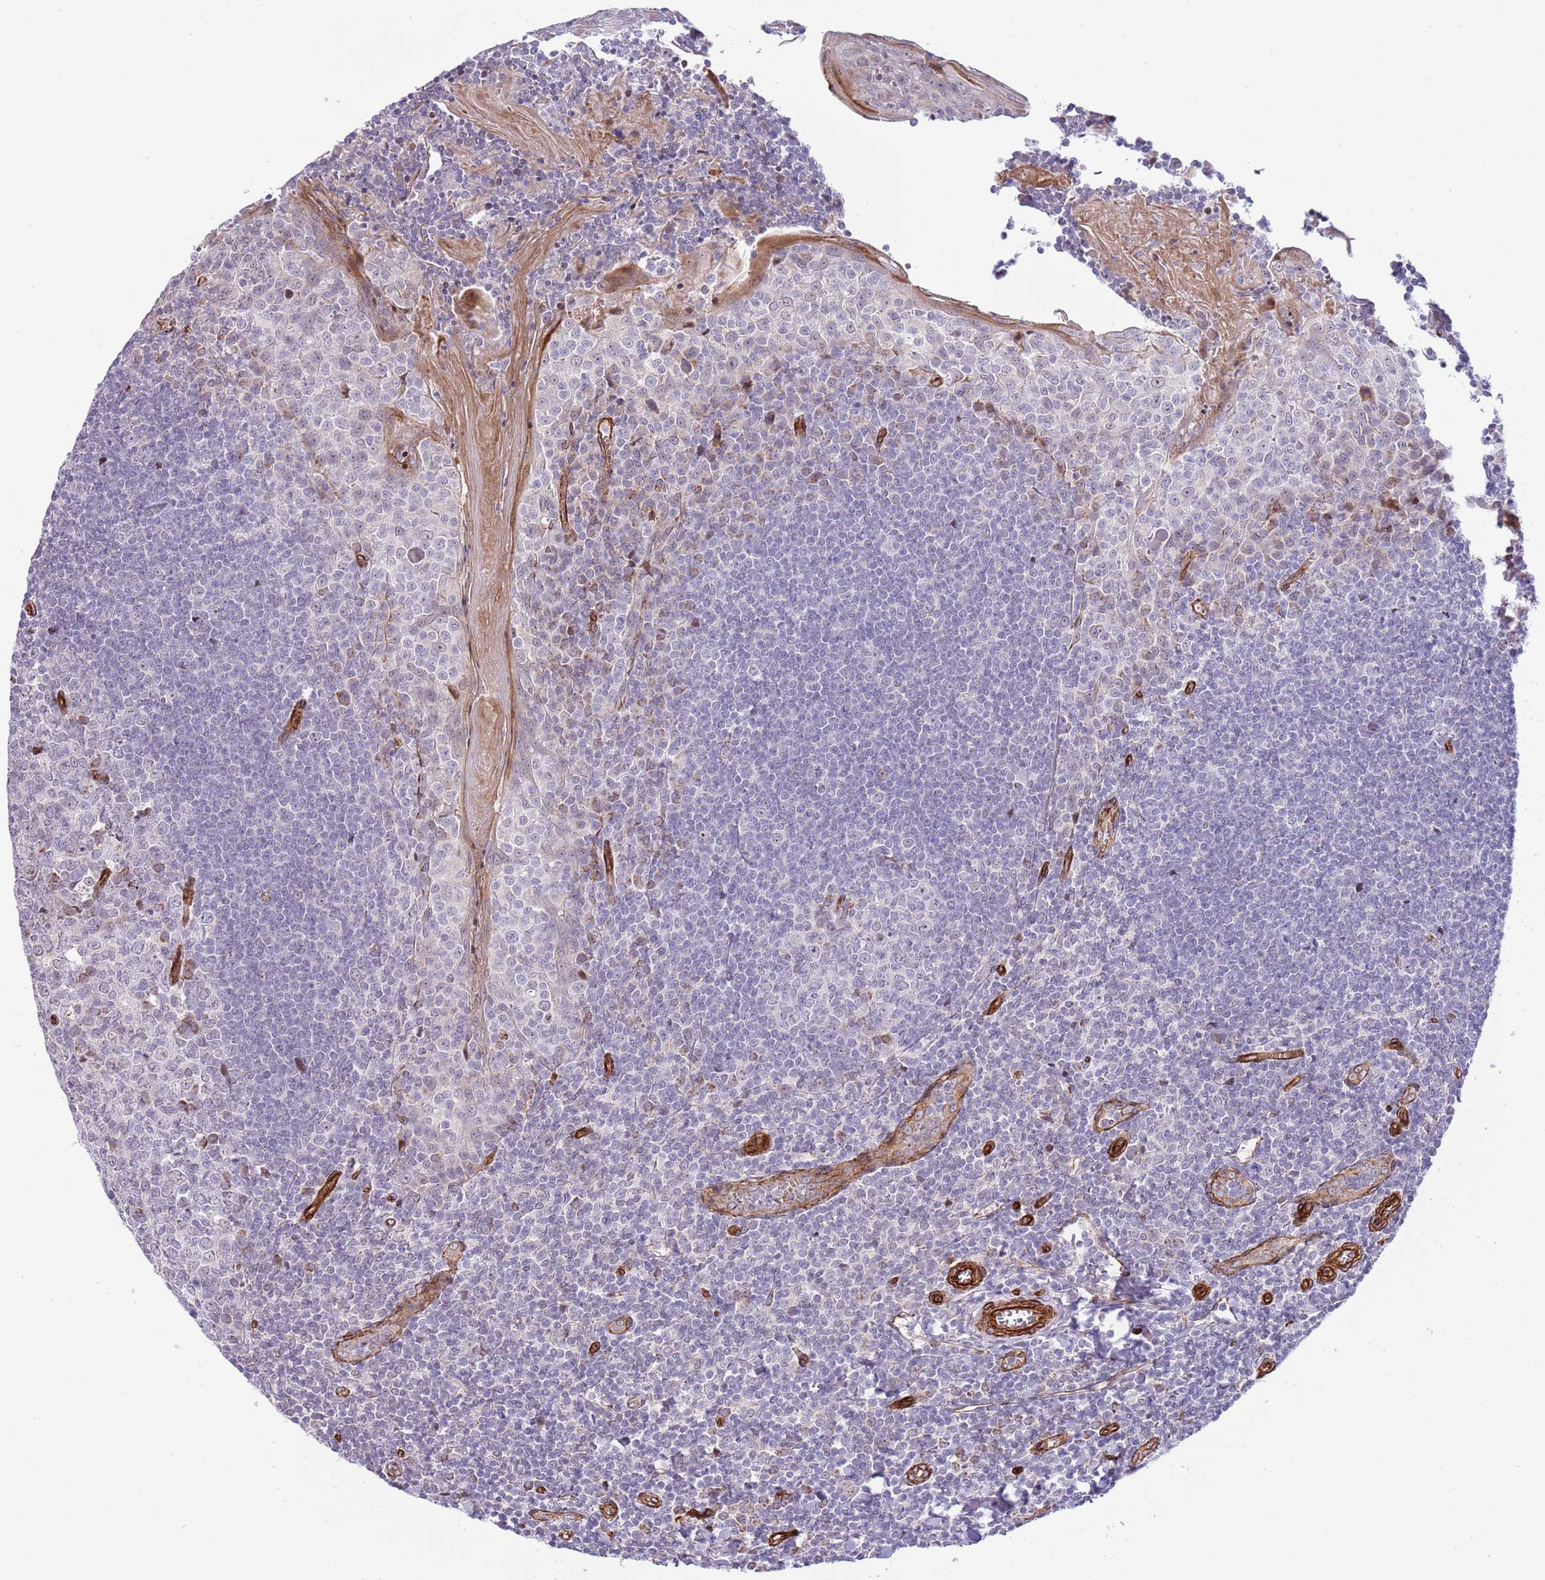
{"staining": {"intensity": "negative", "quantity": "none", "location": "none"}, "tissue": "tonsil", "cell_type": "Germinal center cells", "image_type": "normal", "snomed": [{"axis": "morphology", "description": "Normal tissue, NOS"}, {"axis": "topography", "description": "Tonsil"}], "caption": "Tonsil was stained to show a protein in brown. There is no significant expression in germinal center cells. (DAB (3,3'-diaminobenzidine) immunohistochemistry (IHC) visualized using brightfield microscopy, high magnification).", "gene": "NEK3", "patient": {"sex": "male", "age": 27}}